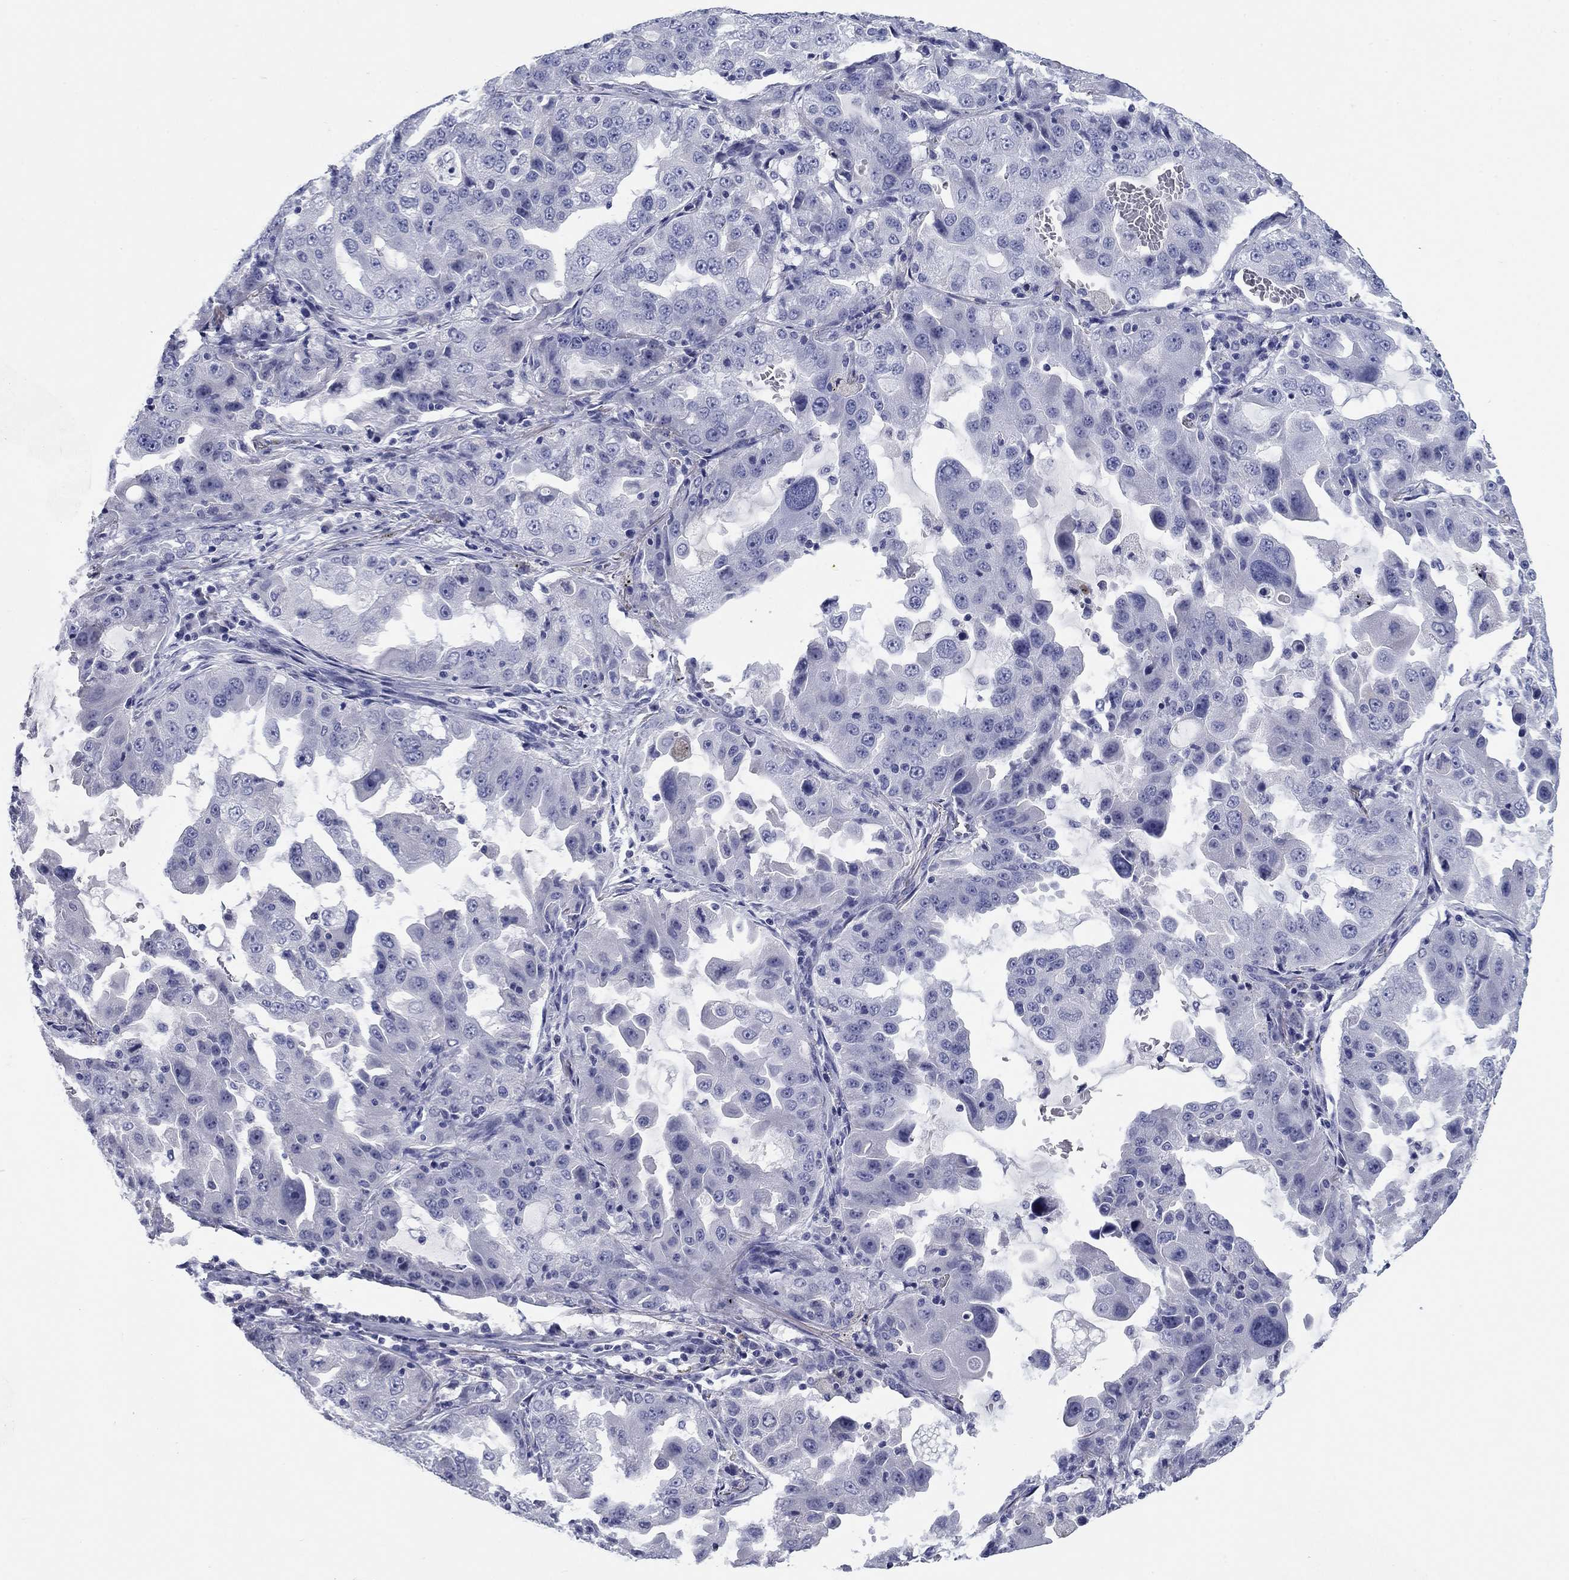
{"staining": {"intensity": "negative", "quantity": "none", "location": "none"}, "tissue": "lung cancer", "cell_type": "Tumor cells", "image_type": "cancer", "snomed": [{"axis": "morphology", "description": "Adenocarcinoma, NOS"}, {"axis": "topography", "description": "Lung"}], "caption": "This is a micrograph of immunohistochemistry (IHC) staining of lung cancer (adenocarcinoma), which shows no staining in tumor cells.", "gene": "KCNH1", "patient": {"sex": "female", "age": 61}}